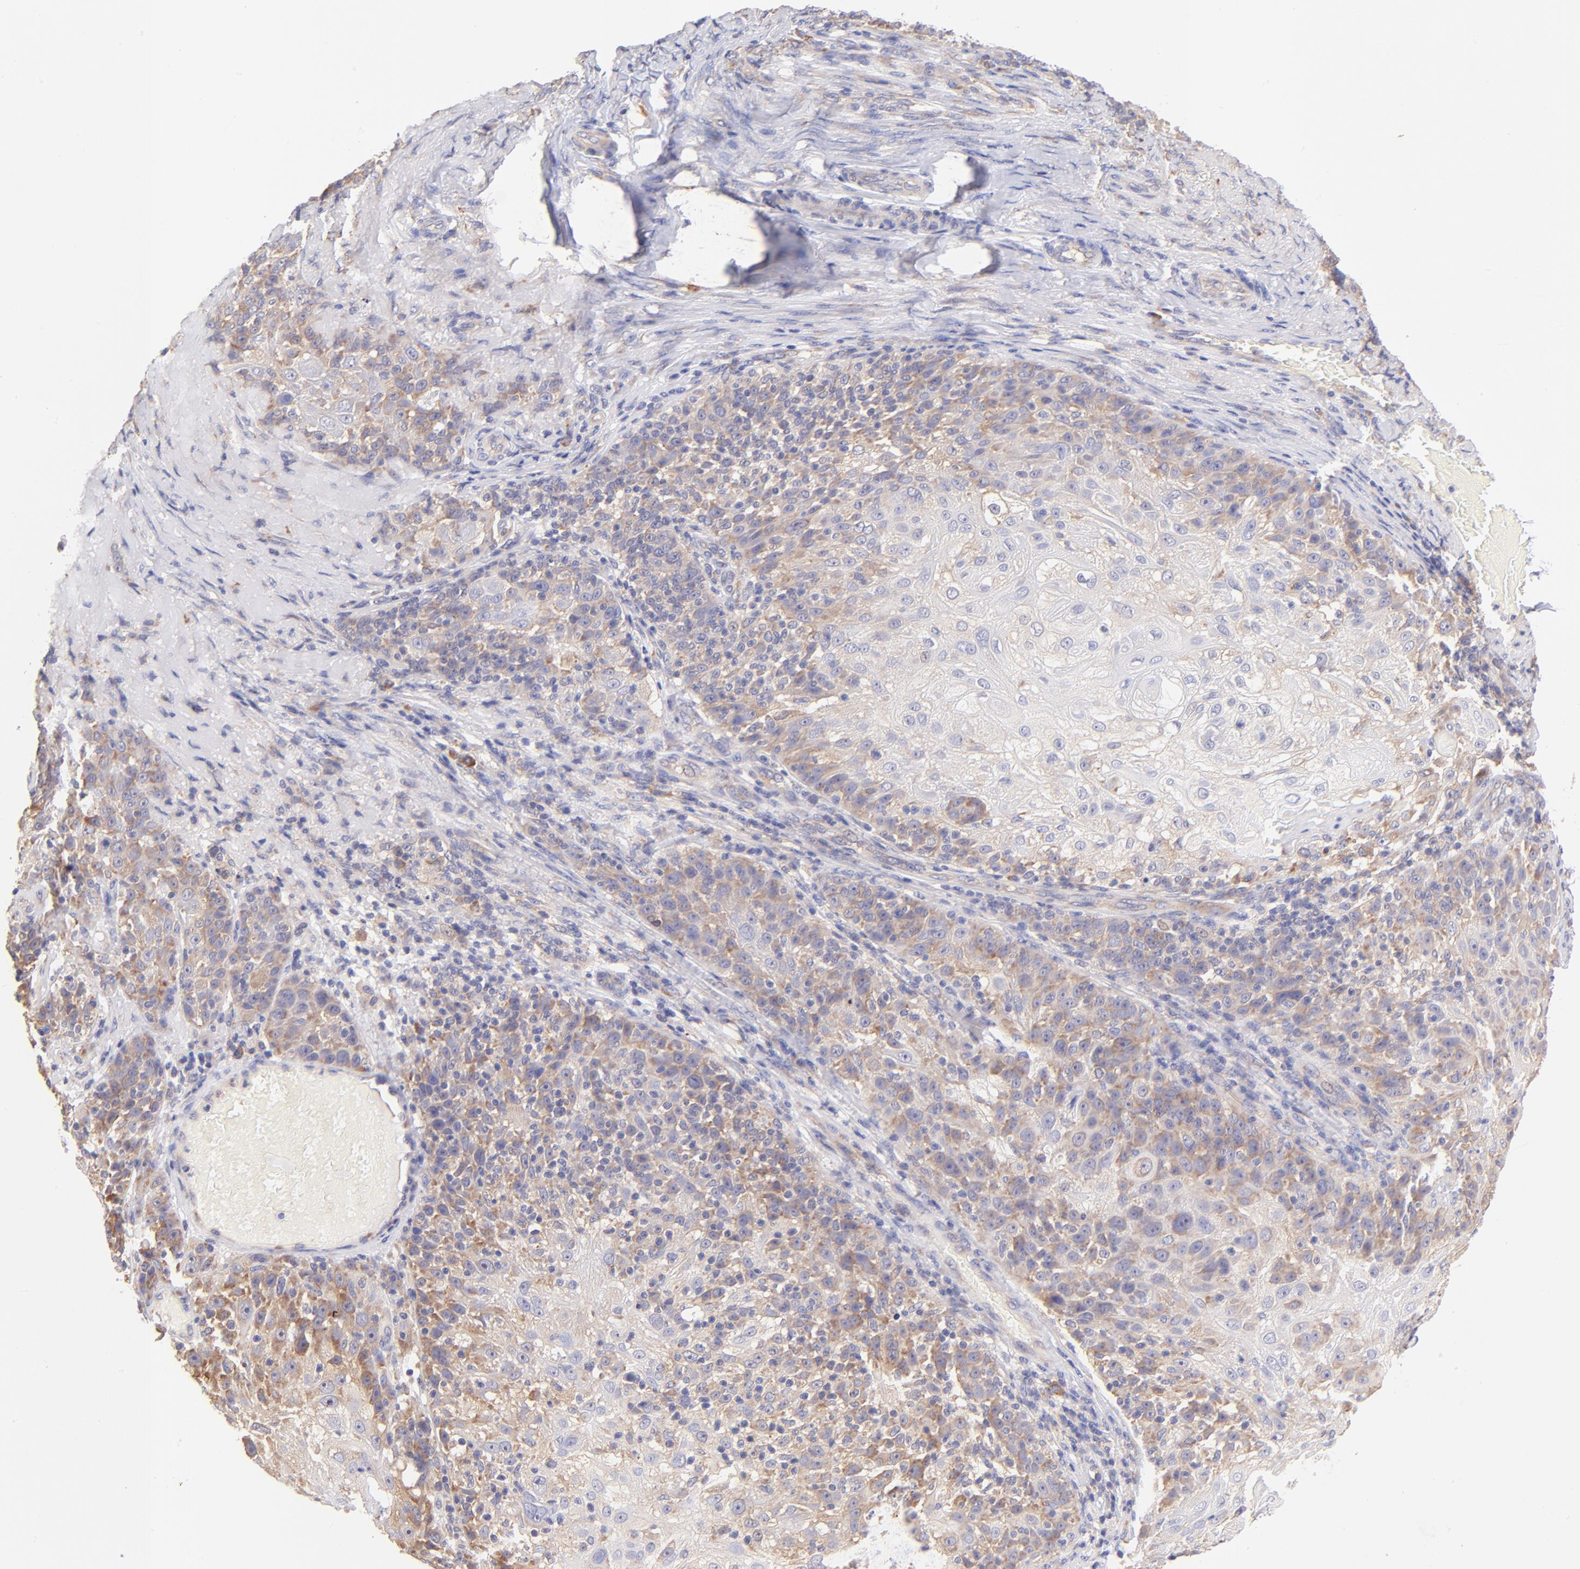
{"staining": {"intensity": "moderate", "quantity": "25%-75%", "location": "cytoplasmic/membranous"}, "tissue": "skin cancer", "cell_type": "Tumor cells", "image_type": "cancer", "snomed": [{"axis": "morphology", "description": "Normal tissue, NOS"}, {"axis": "morphology", "description": "Squamous cell carcinoma, NOS"}, {"axis": "topography", "description": "Skin"}], "caption": "Immunohistochemistry (IHC) (DAB) staining of squamous cell carcinoma (skin) demonstrates moderate cytoplasmic/membranous protein staining in about 25%-75% of tumor cells. Nuclei are stained in blue.", "gene": "RPL11", "patient": {"sex": "female", "age": 83}}